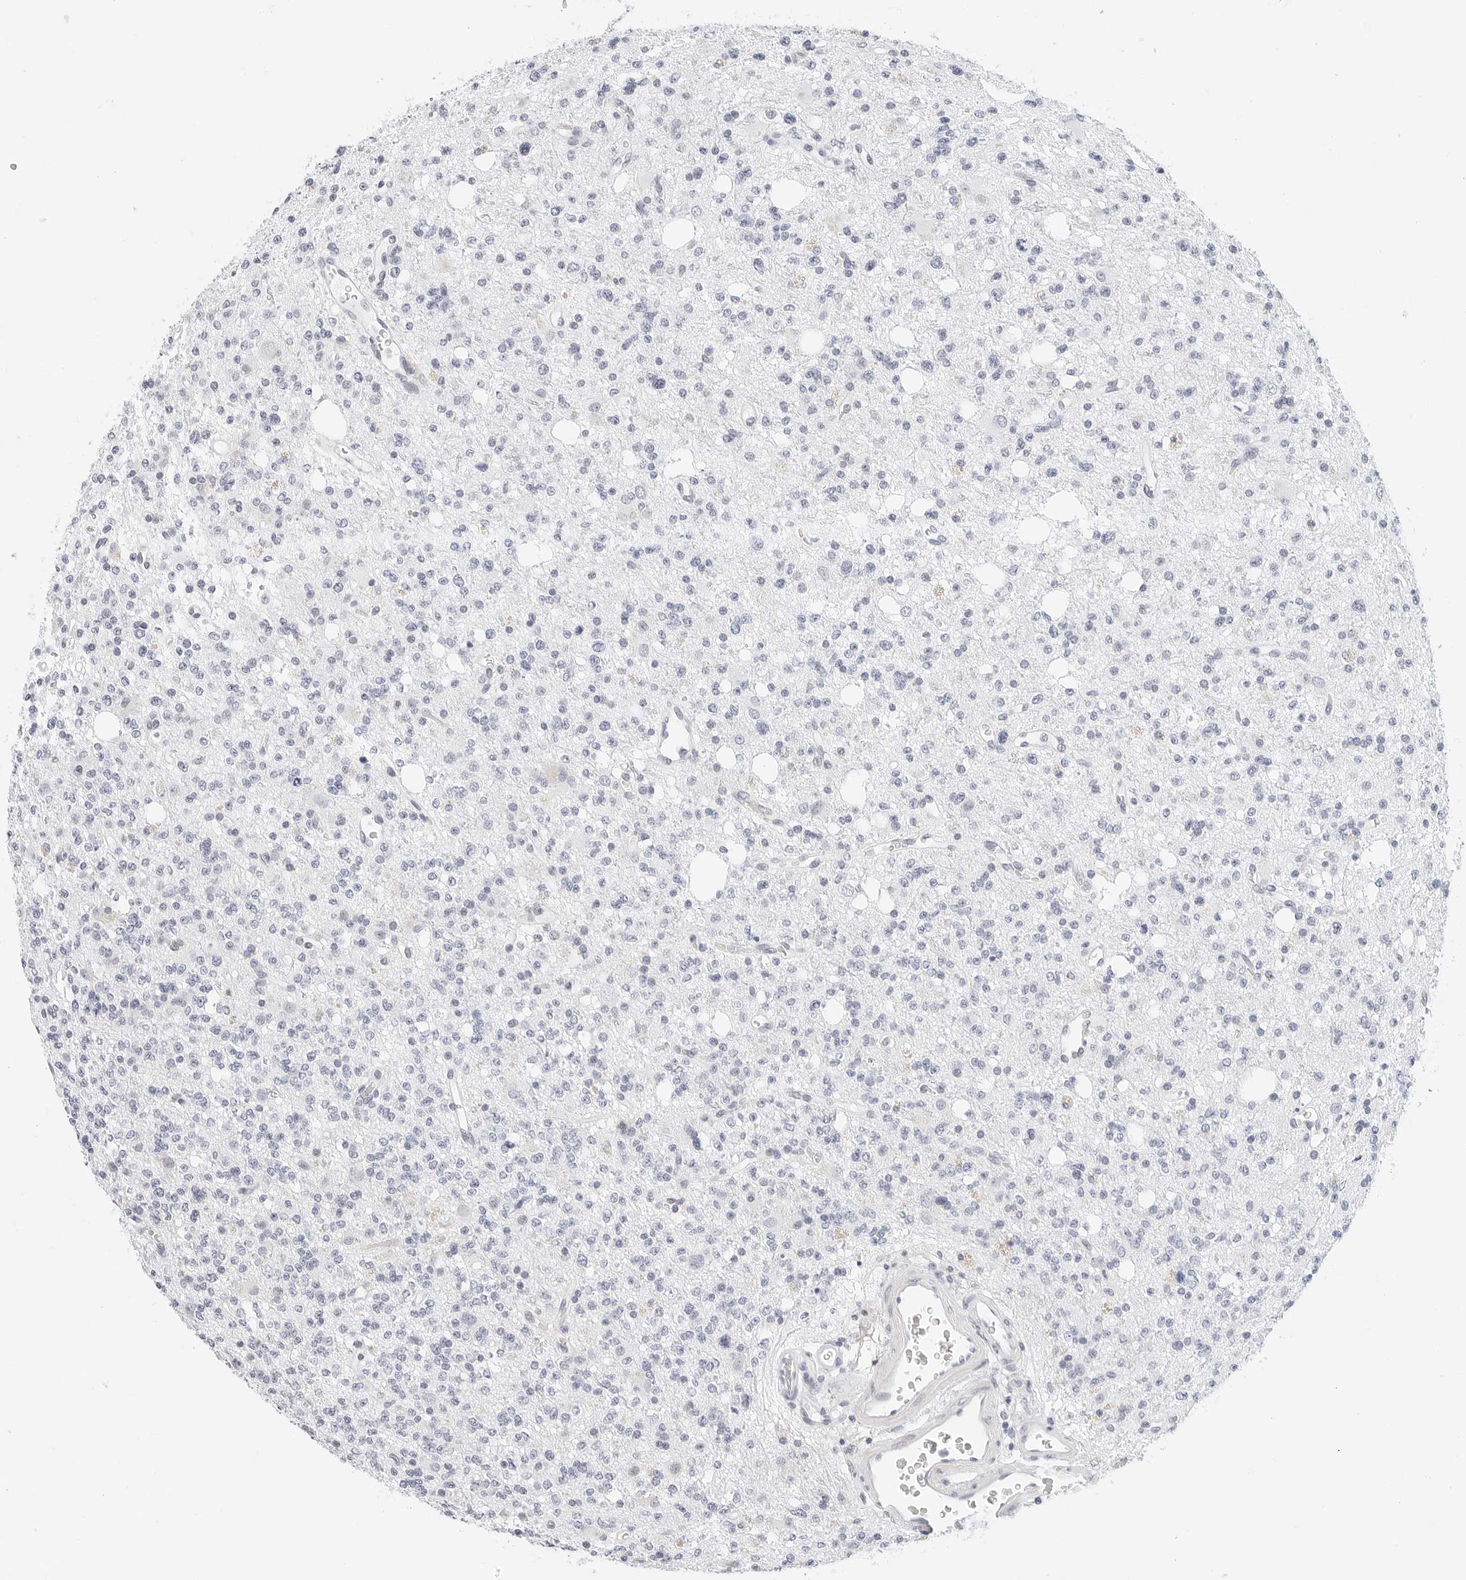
{"staining": {"intensity": "negative", "quantity": "none", "location": "none"}, "tissue": "glioma", "cell_type": "Tumor cells", "image_type": "cancer", "snomed": [{"axis": "morphology", "description": "Glioma, malignant, High grade"}, {"axis": "topography", "description": "Brain"}], "caption": "The photomicrograph exhibits no staining of tumor cells in glioma. The staining is performed using DAB brown chromogen with nuclei counter-stained in using hematoxylin.", "gene": "CD22", "patient": {"sex": "female", "age": 62}}